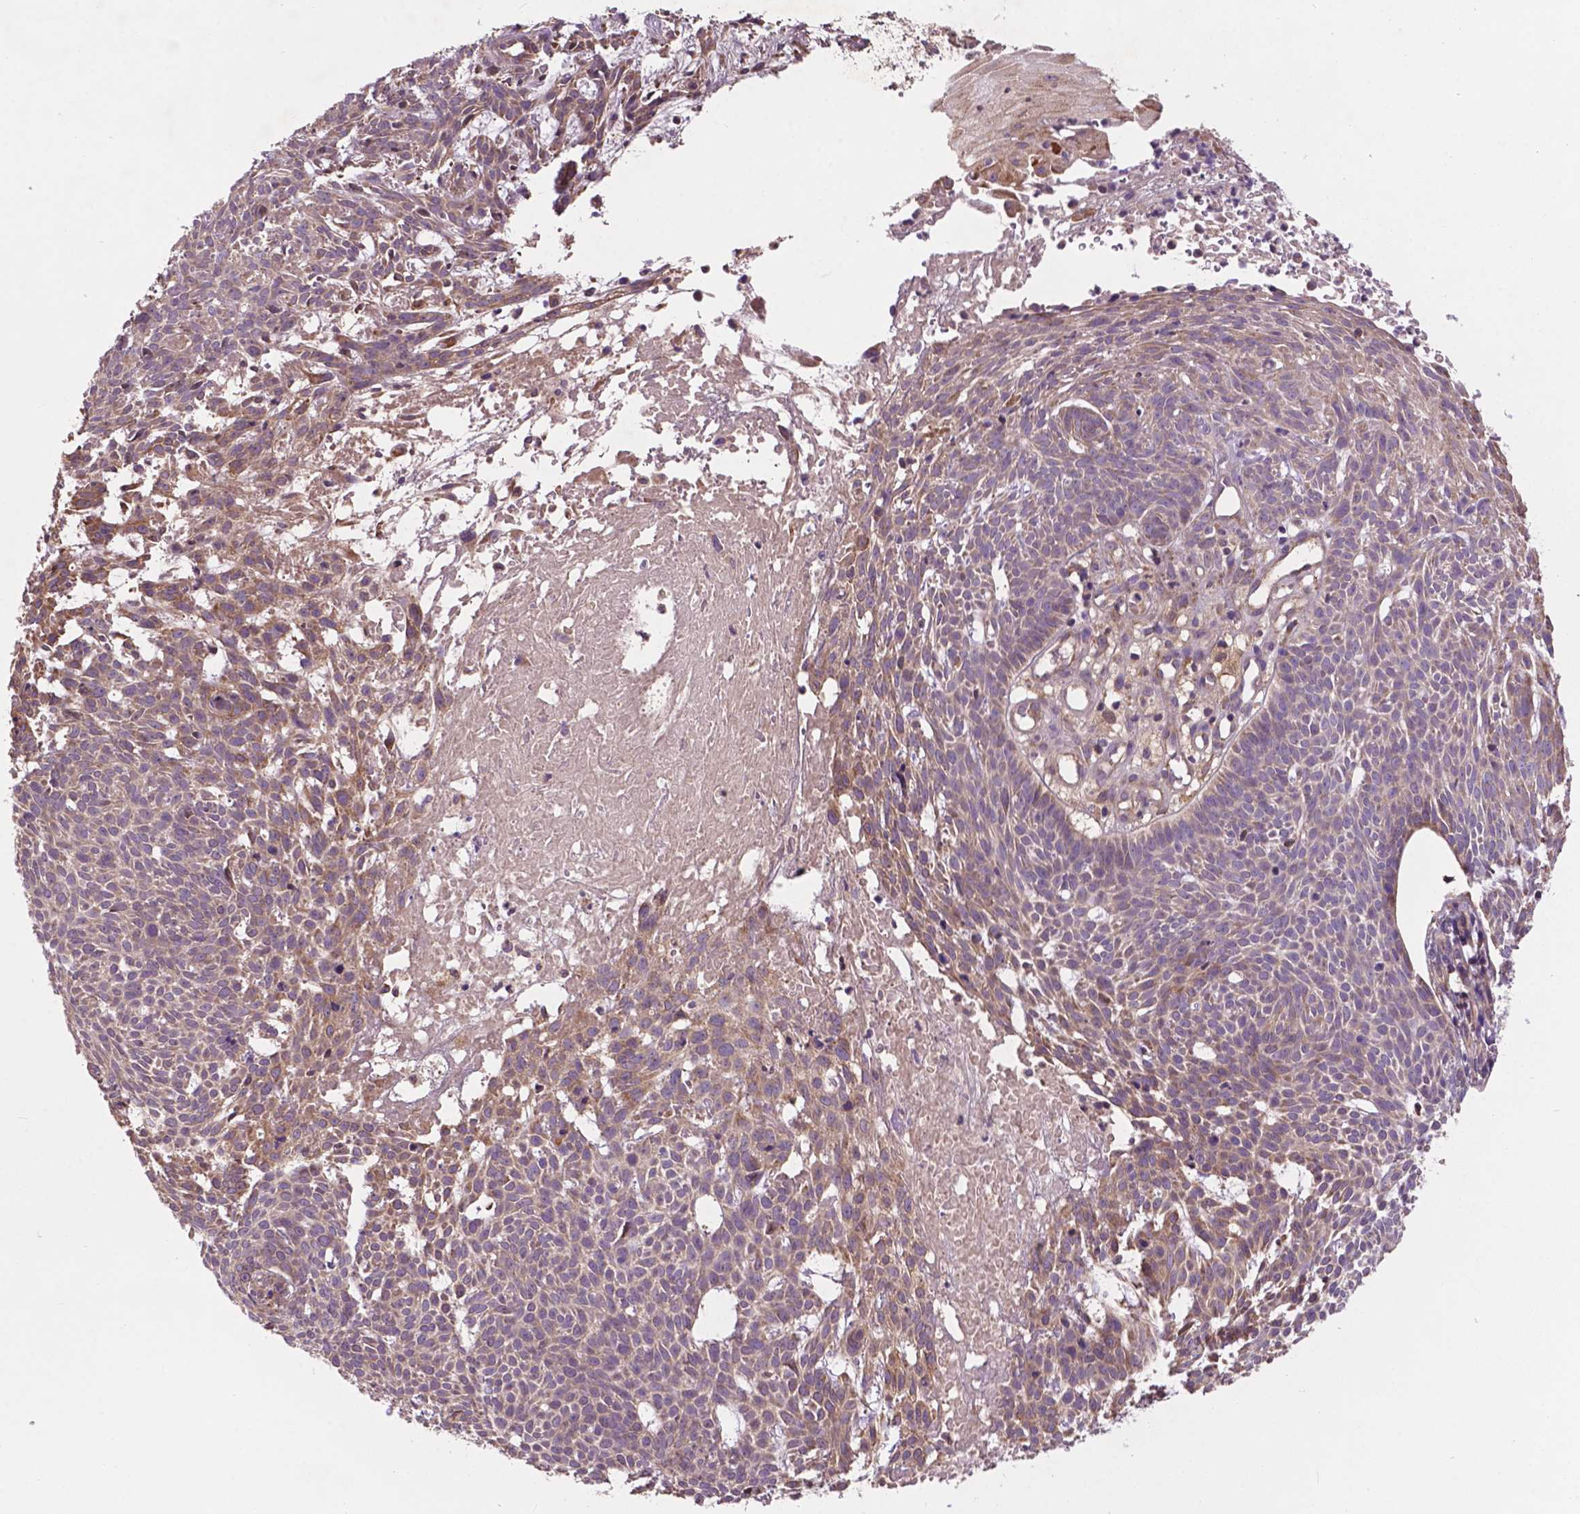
{"staining": {"intensity": "weak", "quantity": "<25%", "location": "cytoplasmic/membranous"}, "tissue": "skin cancer", "cell_type": "Tumor cells", "image_type": "cancer", "snomed": [{"axis": "morphology", "description": "Basal cell carcinoma"}, {"axis": "topography", "description": "Skin"}], "caption": "Immunohistochemical staining of human skin cancer exhibits no significant expression in tumor cells.", "gene": "GJA9", "patient": {"sex": "male", "age": 59}}